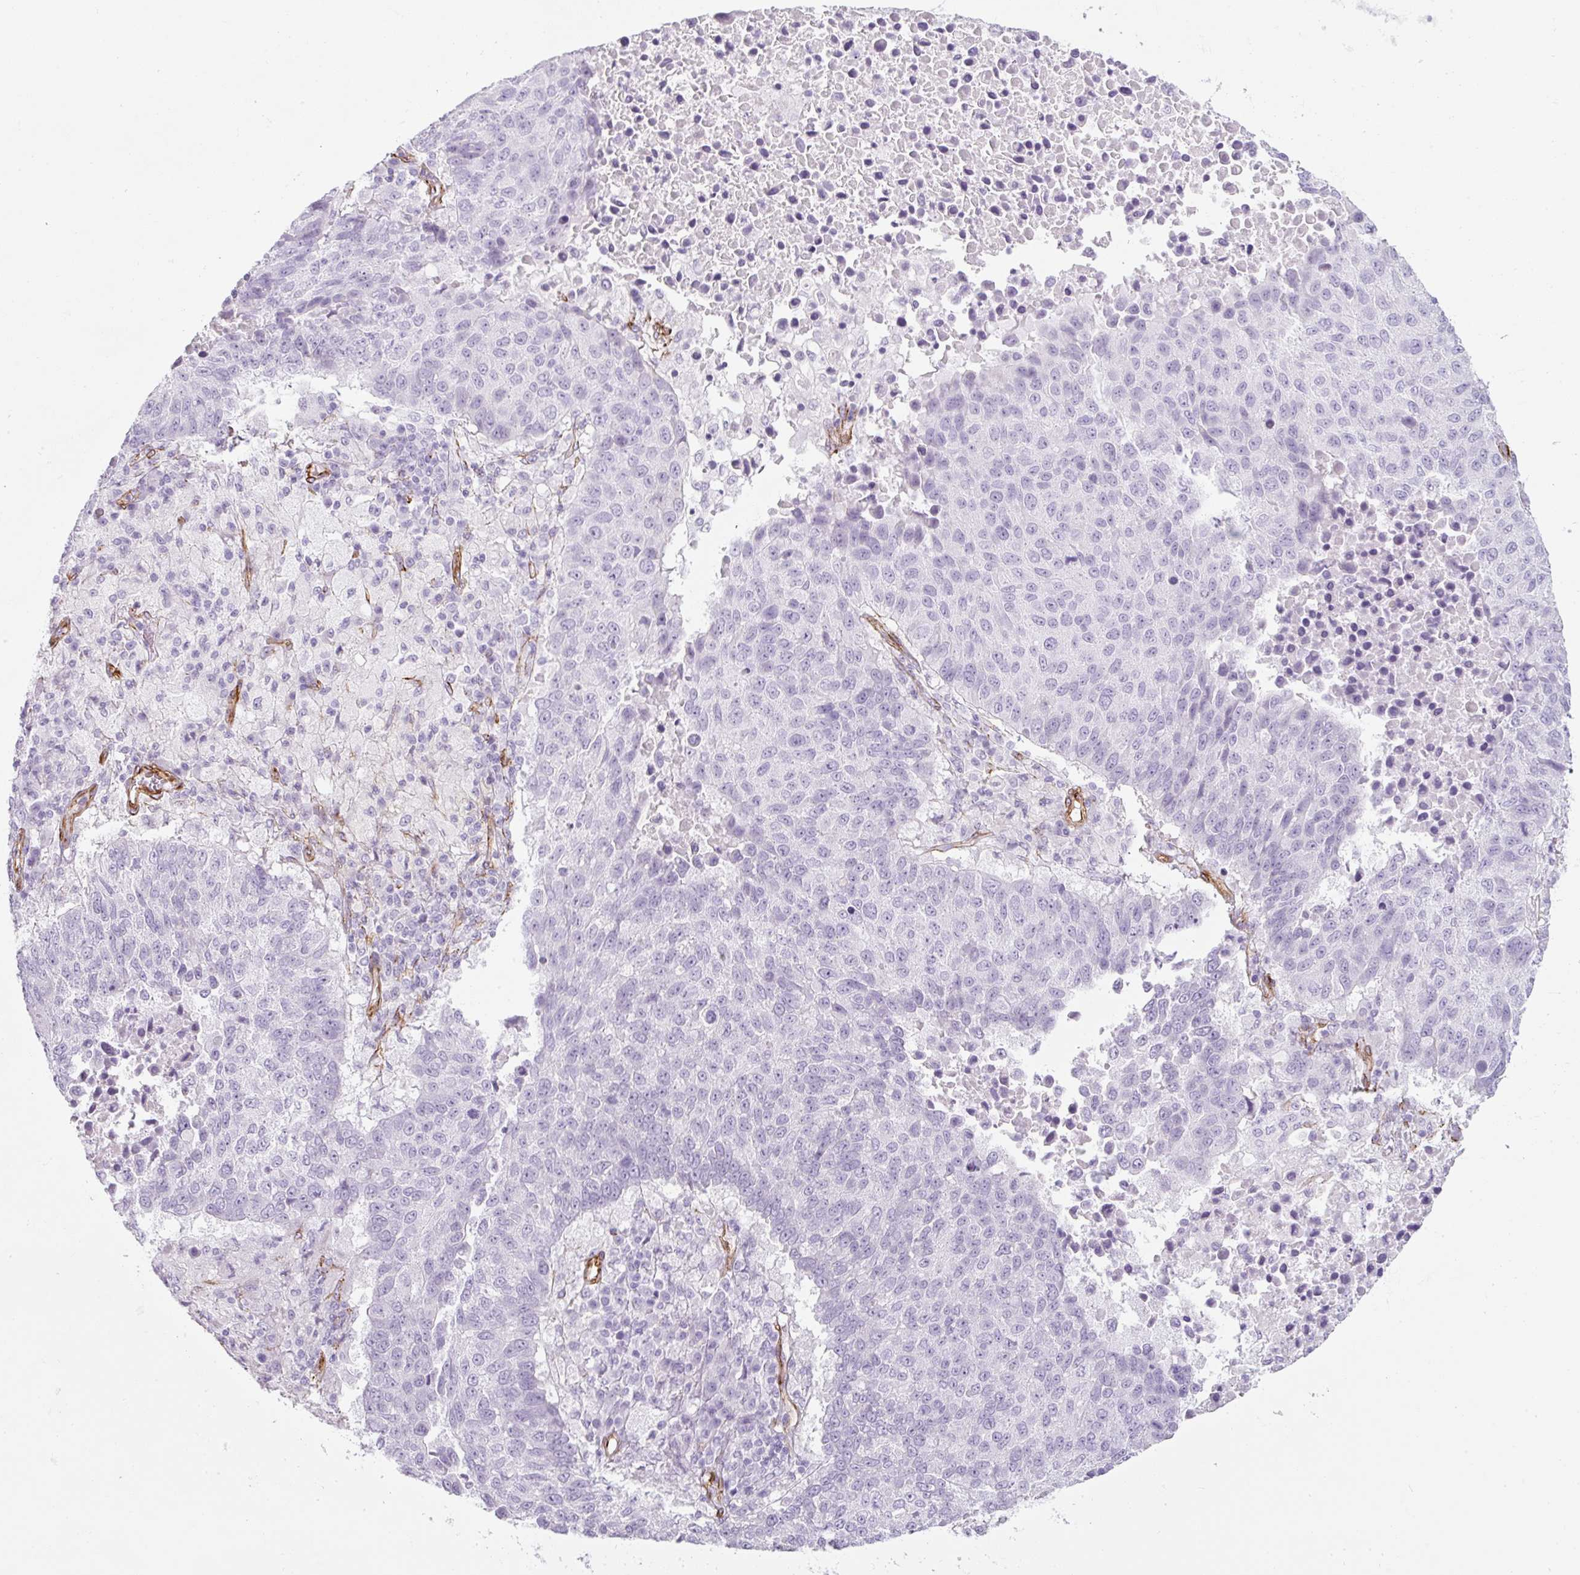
{"staining": {"intensity": "negative", "quantity": "none", "location": "none"}, "tissue": "lung cancer", "cell_type": "Tumor cells", "image_type": "cancer", "snomed": [{"axis": "morphology", "description": "Squamous cell carcinoma, NOS"}, {"axis": "topography", "description": "Lung"}], "caption": "Lung cancer (squamous cell carcinoma) was stained to show a protein in brown. There is no significant expression in tumor cells. The staining is performed using DAB (3,3'-diaminobenzidine) brown chromogen with nuclei counter-stained in using hematoxylin.", "gene": "CAVIN3", "patient": {"sex": "male", "age": 73}}